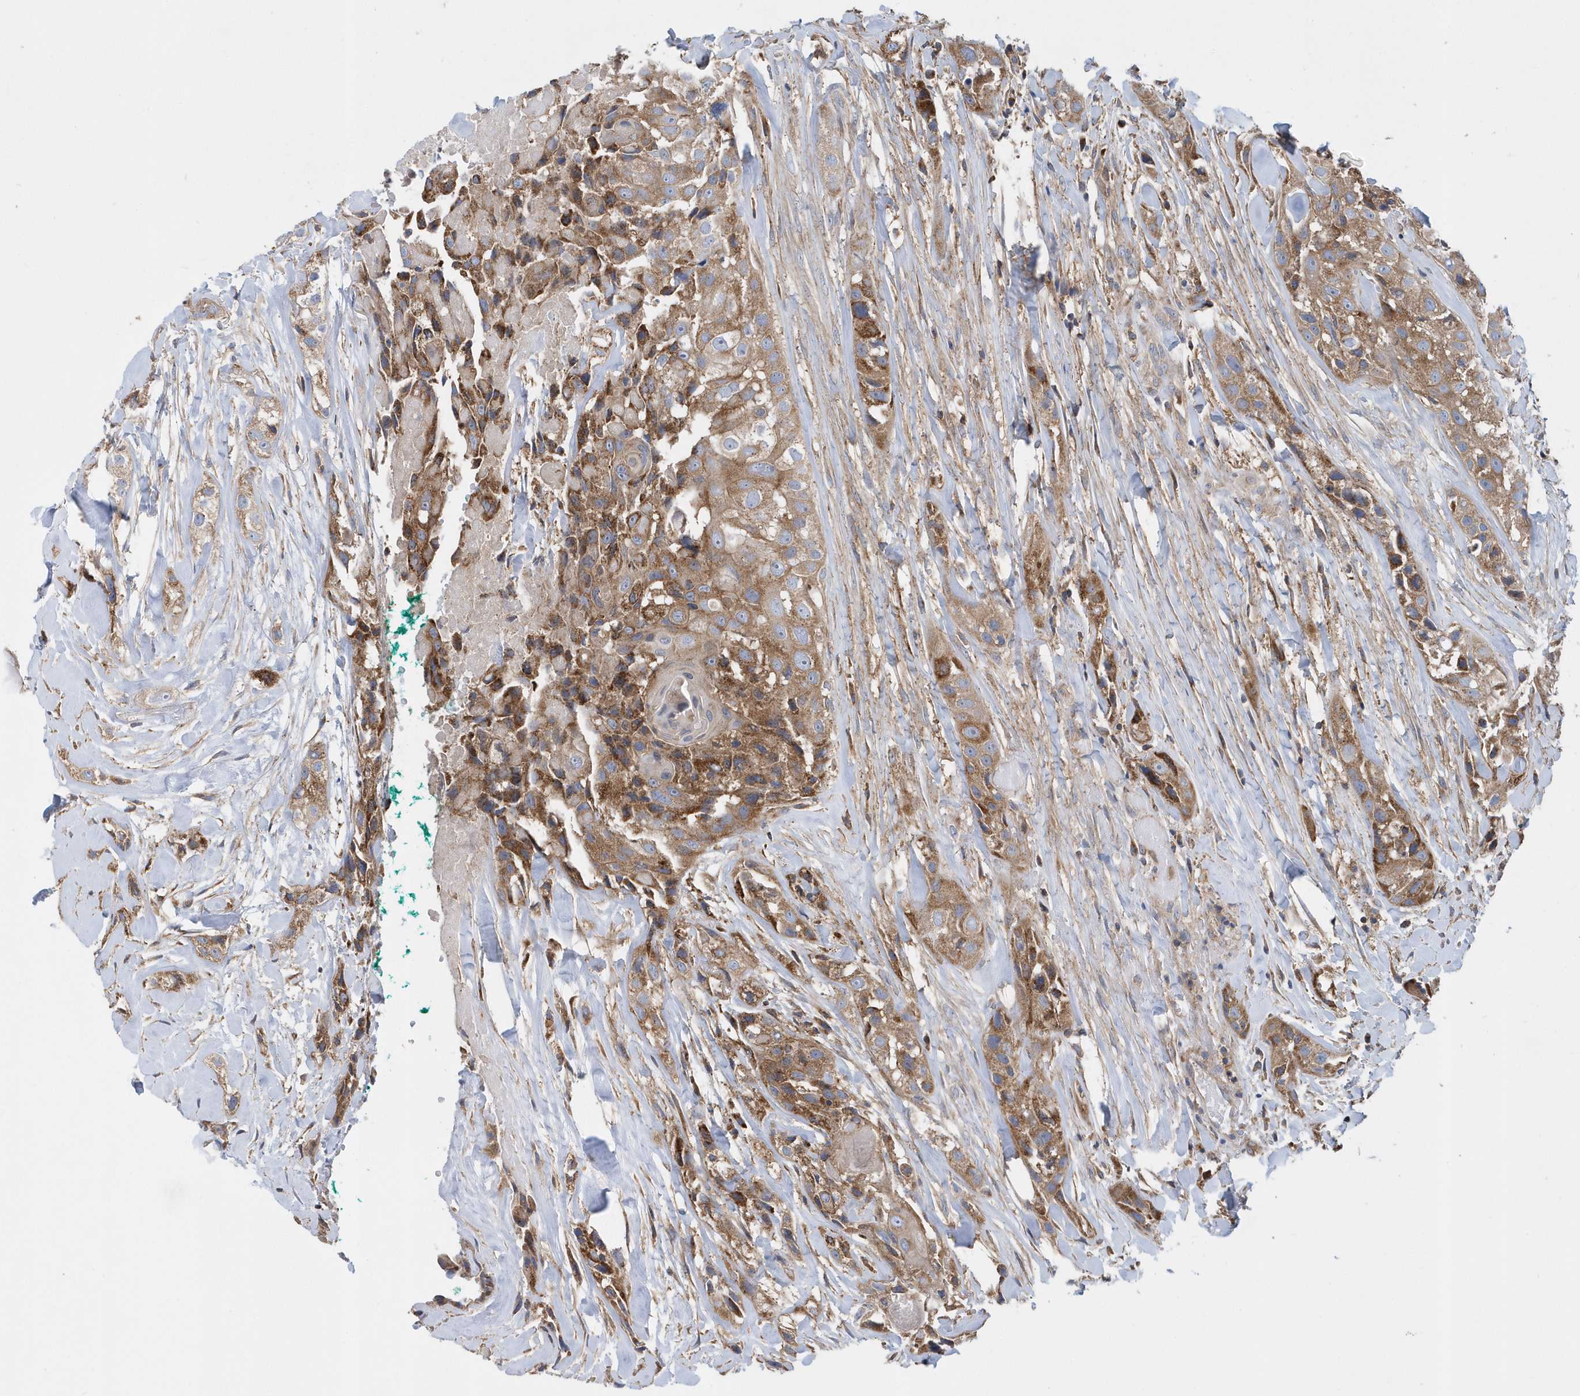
{"staining": {"intensity": "moderate", "quantity": ">75%", "location": "cytoplasmic/membranous"}, "tissue": "head and neck cancer", "cell_type": "Tumor cells", "image_type": "cancer", "snomed": [{"axis": "morphology", "description": "Normal tissue, NOS"}, {"axis": "morphology", "description": "Squamous cell carcinoma, NOS"}, {"axis": "topography", "description": "Skeletal muscle"}, {"axis": "topography", "description": "Head-Neck"}], "caption": "Immunohistochemistry (IHC) of human head and neck cancer (squamous cell carcinoma) shows medium levels of moderate cytoplasmic/membranous positivity in approximately >75% of tumor cells.", "gene": "TRAIP", "patient": {"sex": "male", "age": 51}}